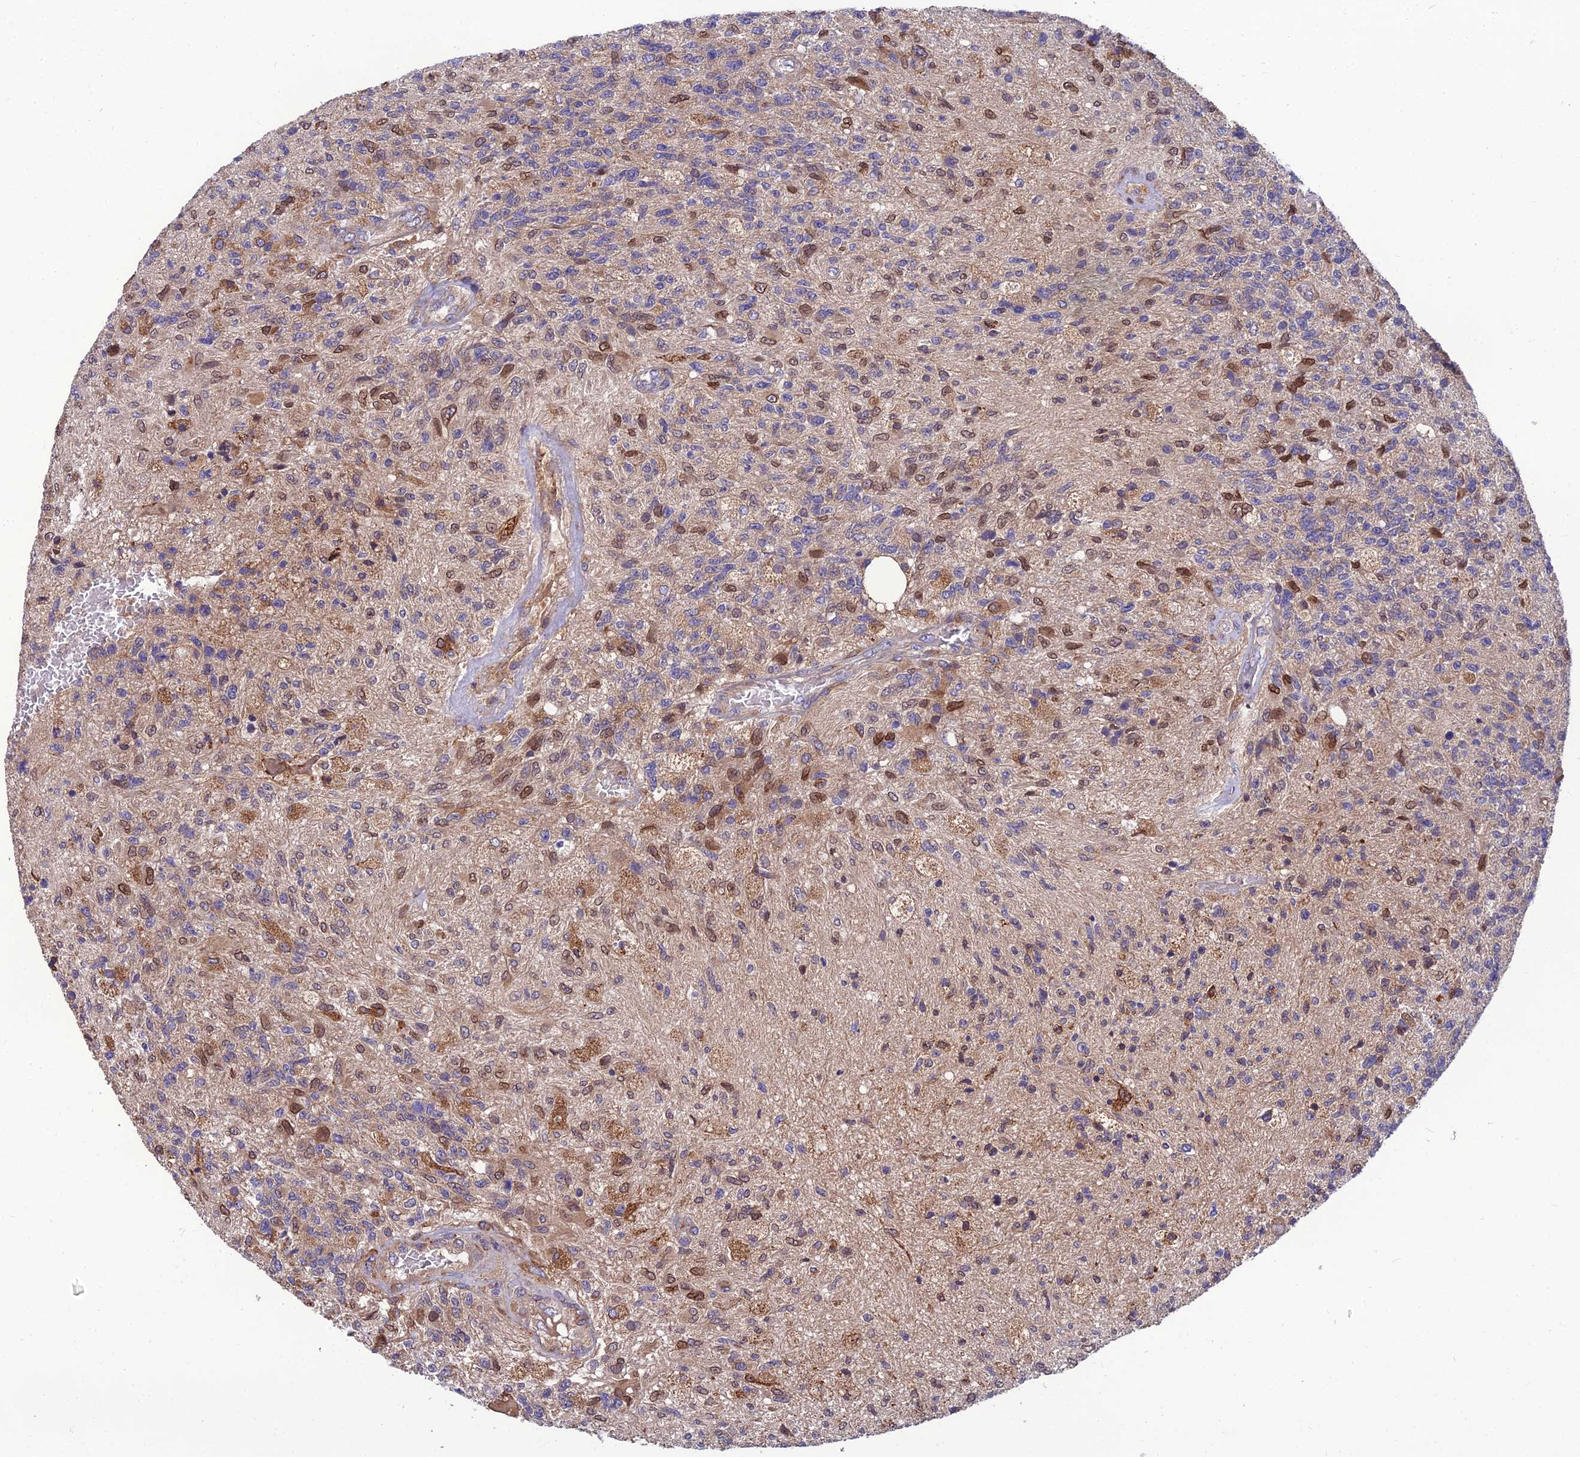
{"staining": {"intensity": "moderate", "quantity": "<25%", "location": "cytoplasmic/membranous,nuclear"}, "tissue": "glioma", "cell_type": "Tumor cells", "image_type": "cancer", "snomed": [{"axis": "morphology", "description": "Glioma, malignant, High grade"}, {"axis": "topography", "description": "Brain"}], "caption": "Immunohistochemistry (IHC) of human high-grade glioma (malignant) demonstrates low levels of moderate cytoplasmic/membranous and nuclear staining in approximately <25% of tumor cells.", "gene": "UMAD1", "patient": {"sex": "male", "age": 56}}